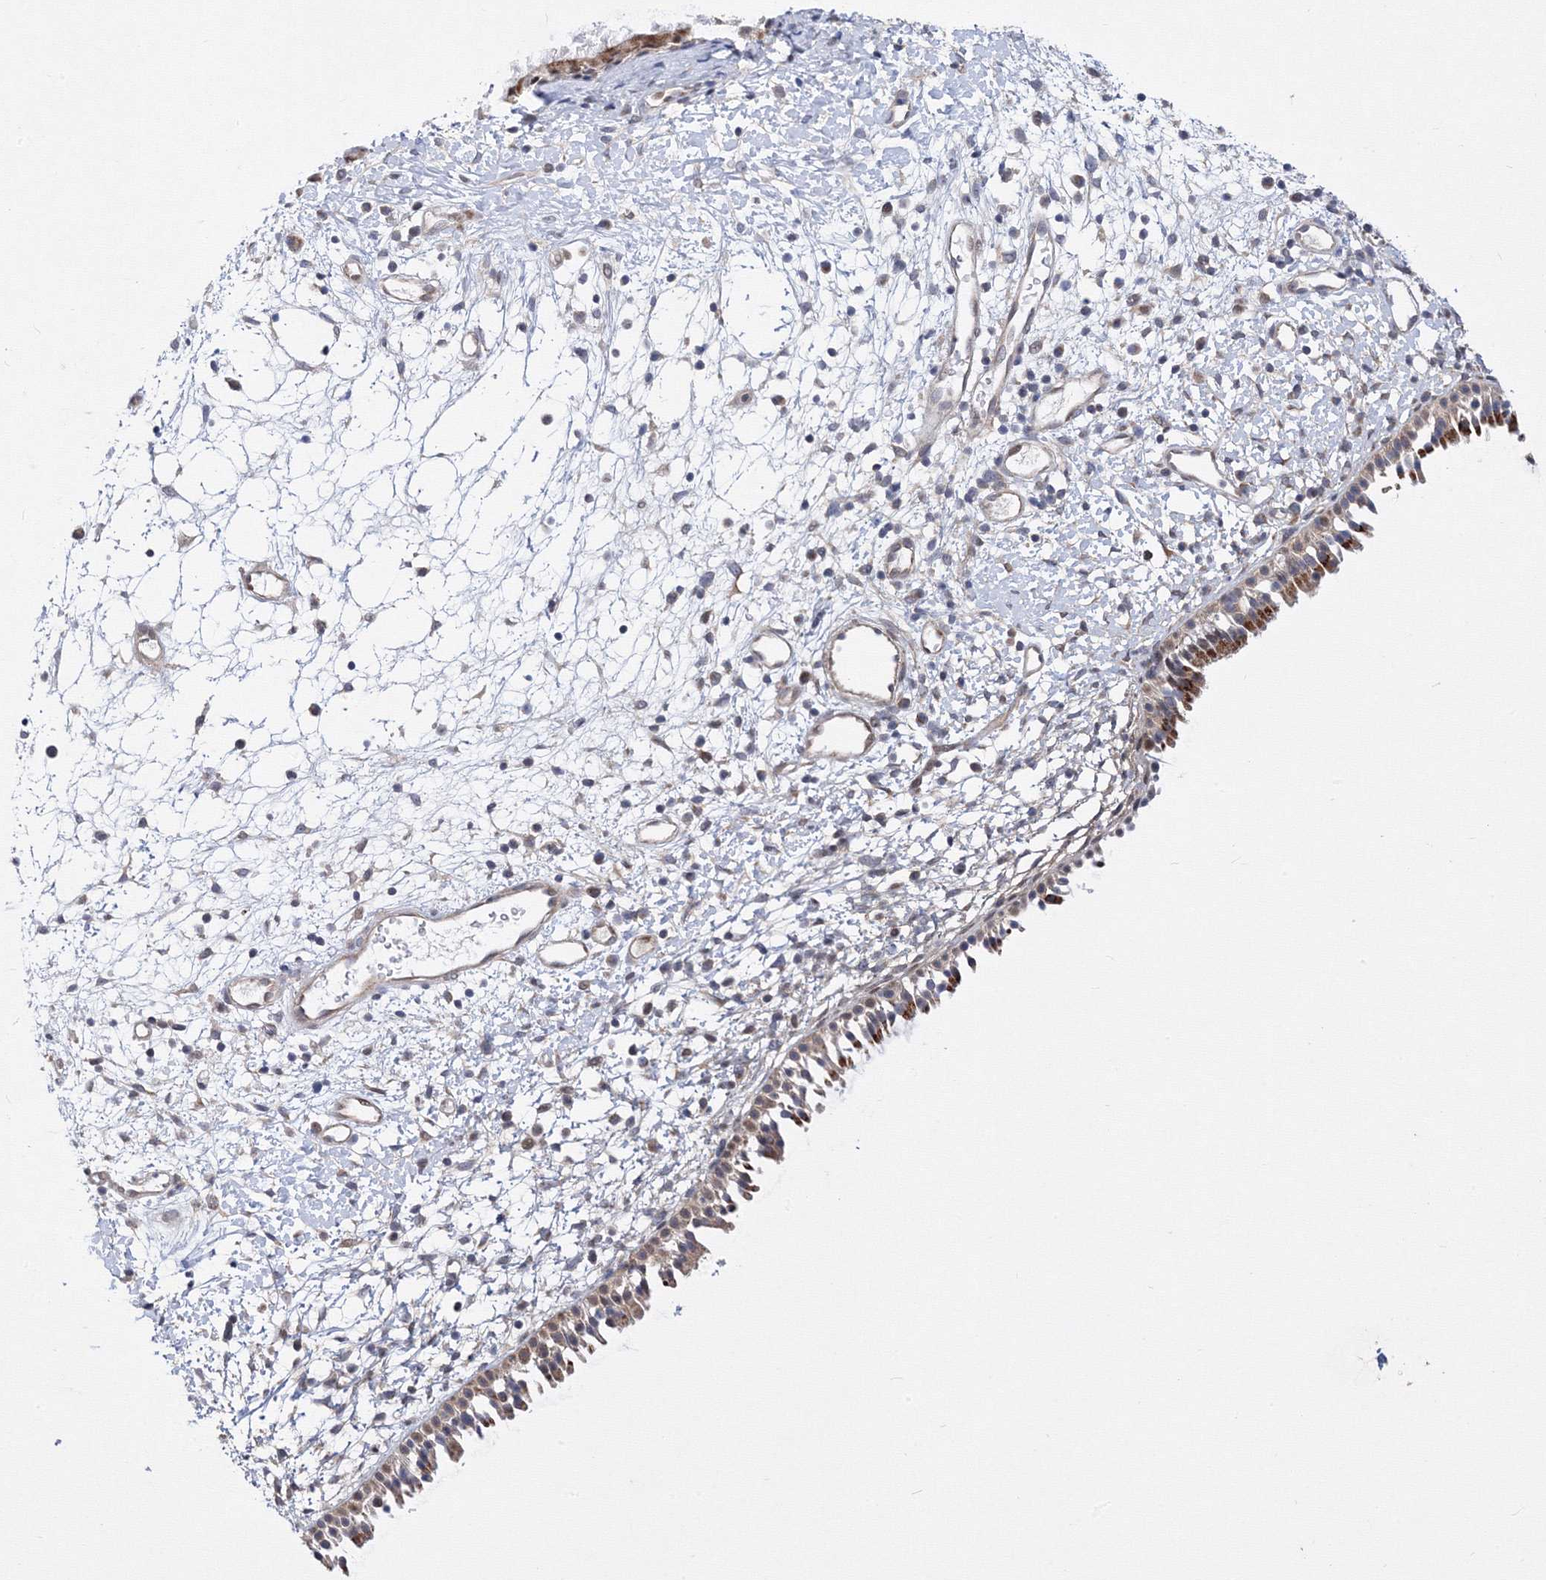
{"staining": {"intensity": "moderate", "quantity": ">75%", "location": "cytoplasmic/membranous"}, "tissue": "nasopharynx", "cell_type": "Respiratory epithelial cells", "image_type": "normal", "snomed": [{"axis": "morphology", "description": "Normal tissue, NOS"}, {"axis": "topography", "description": "Nasopharynx"}], "caption": "Human nasopharynx stained for a protein (brown) demonstrates moderate cytoplasmic/membranous positive expression in approximately >75% of respiratory epithelial cells.", "gene": "GPN1", "patient": {"sex": "male", "age": 22}}